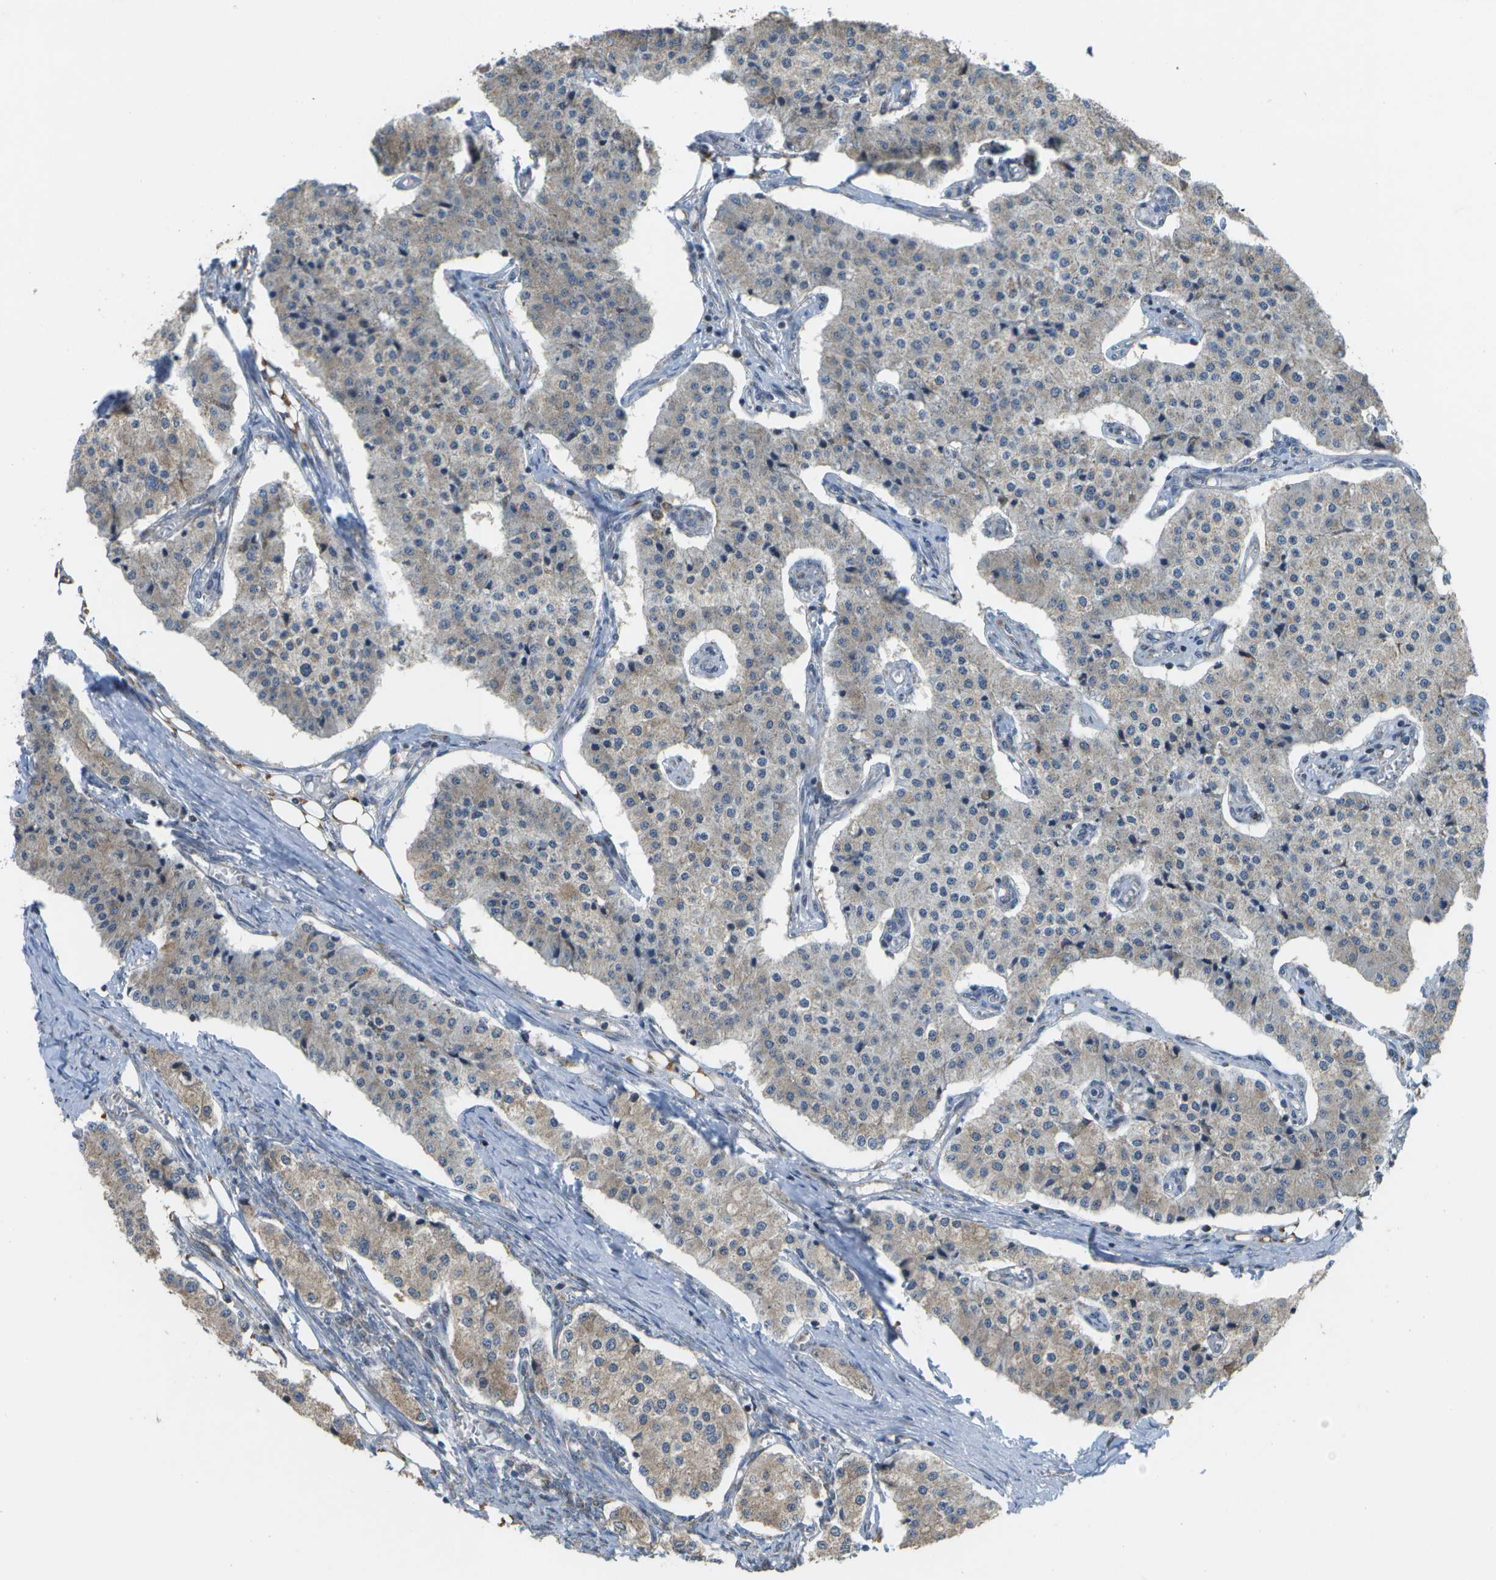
{"staining": {"intensity": "weak", "quantity": ">75%", "location": "cytoplasmic/membranous"}, "tissue": "carcinoid", "cell_type": "Tumor cells", "image_type": "cancer", "snomed": [{"axis": "morphology", "description": "Carcinoid, malignant, NOS"}, {"axis": "topography", "description": "Colon"}], "caption": "IHC of carcinoid (malignant) displays low levels of weak cytoplasmic/membranous expression in approximately >75% of tumor cells.", "gene": "HADHA", "patient": {"sex": "female", "age": 52}}